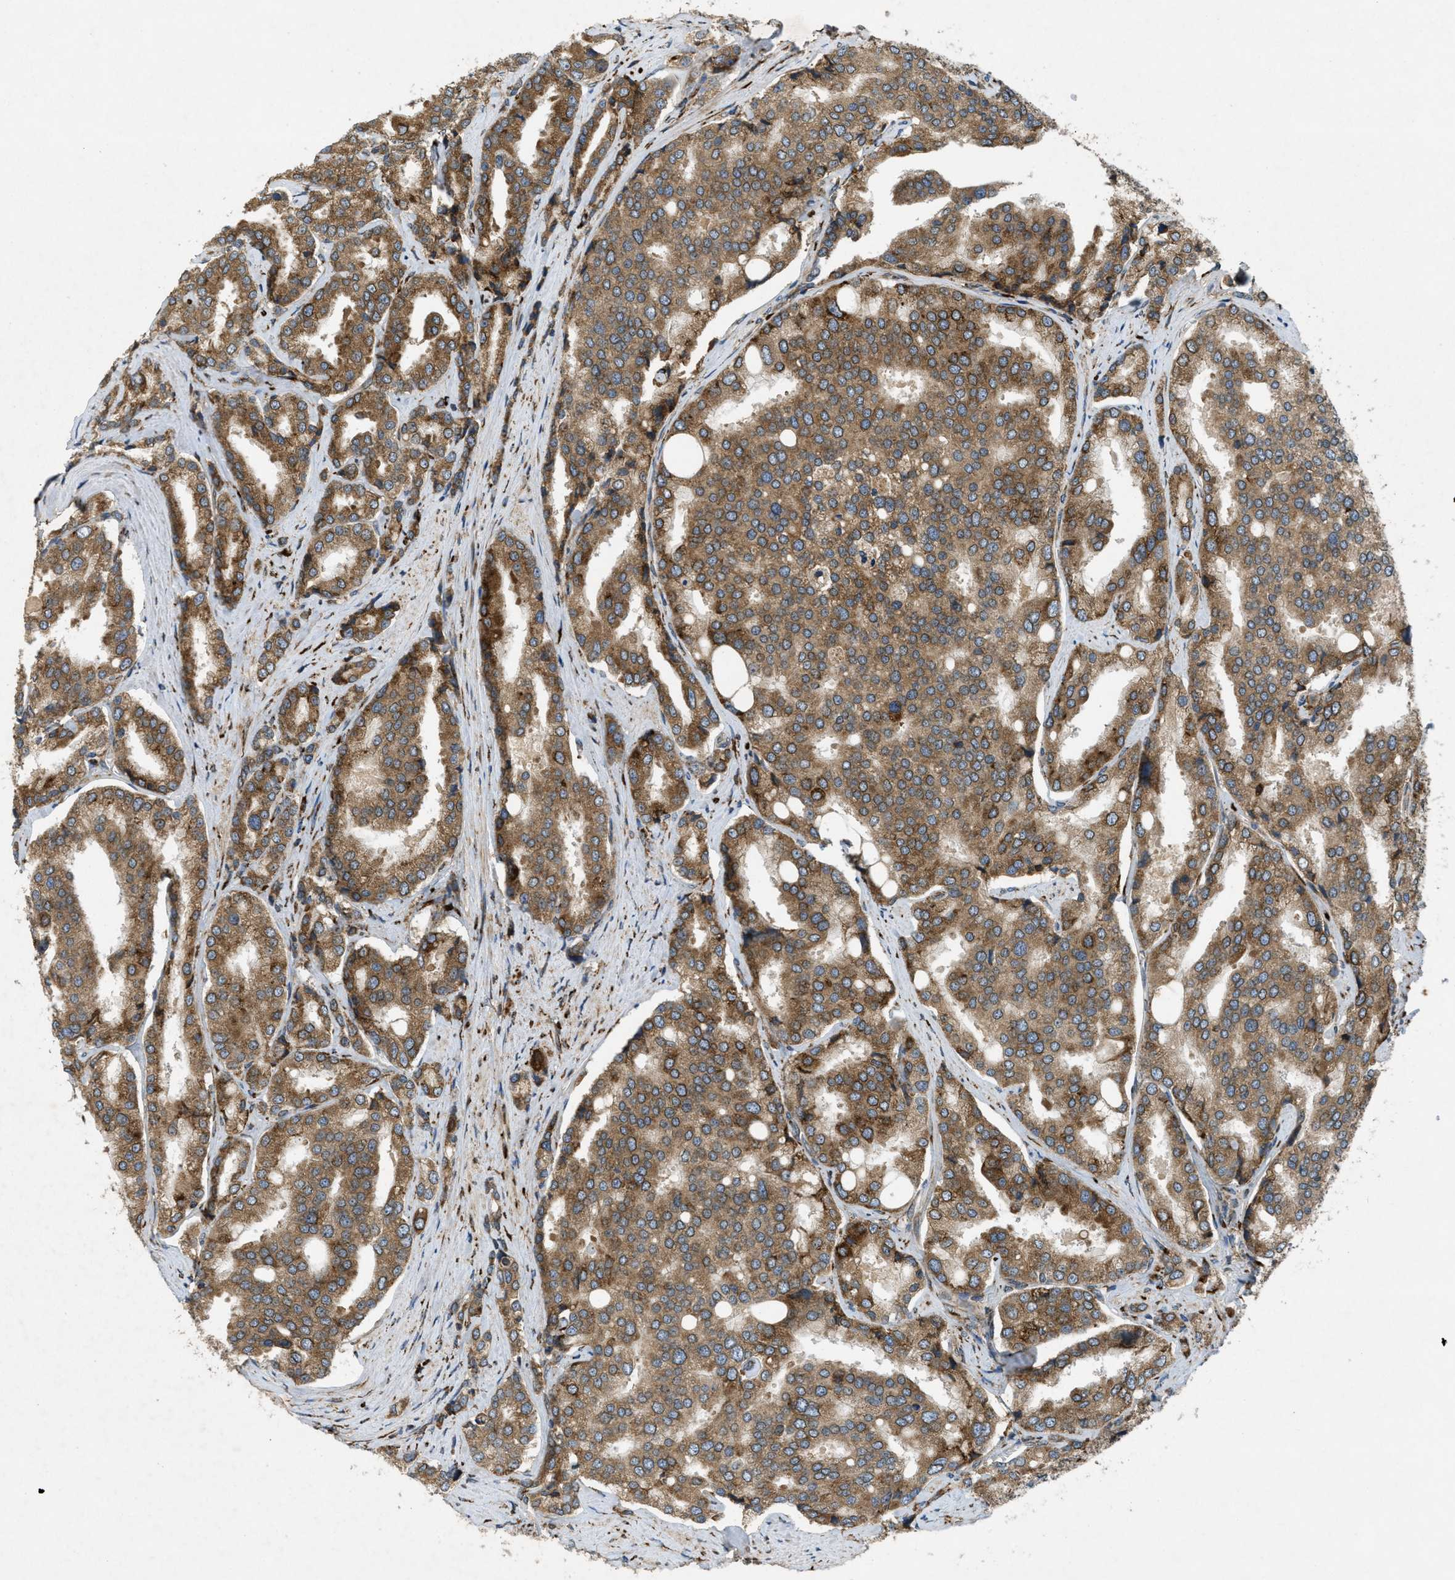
{"staining": {"intensity": "moderate", "quantity": ">75%", "location": "cytoplasmic/membranous"}, "tissue": "prostate cancer", "cell_type": "Tumor cells", "image_type": "cancer", "snomed": [{"axis": "morphology", "description": "Adenocarcinoma, High grade"}, {"axis": "topography", "description": "Prostate"}], "caption": "Immunohistochemistry image of prostate cancer stained for a protein (brown), which displays medium levels of moderate cytoplasmic/membranous staining in about >75% of tumor cells.", "gene": "PCDH18", "patient": {"sex": "male", "age": 50}}